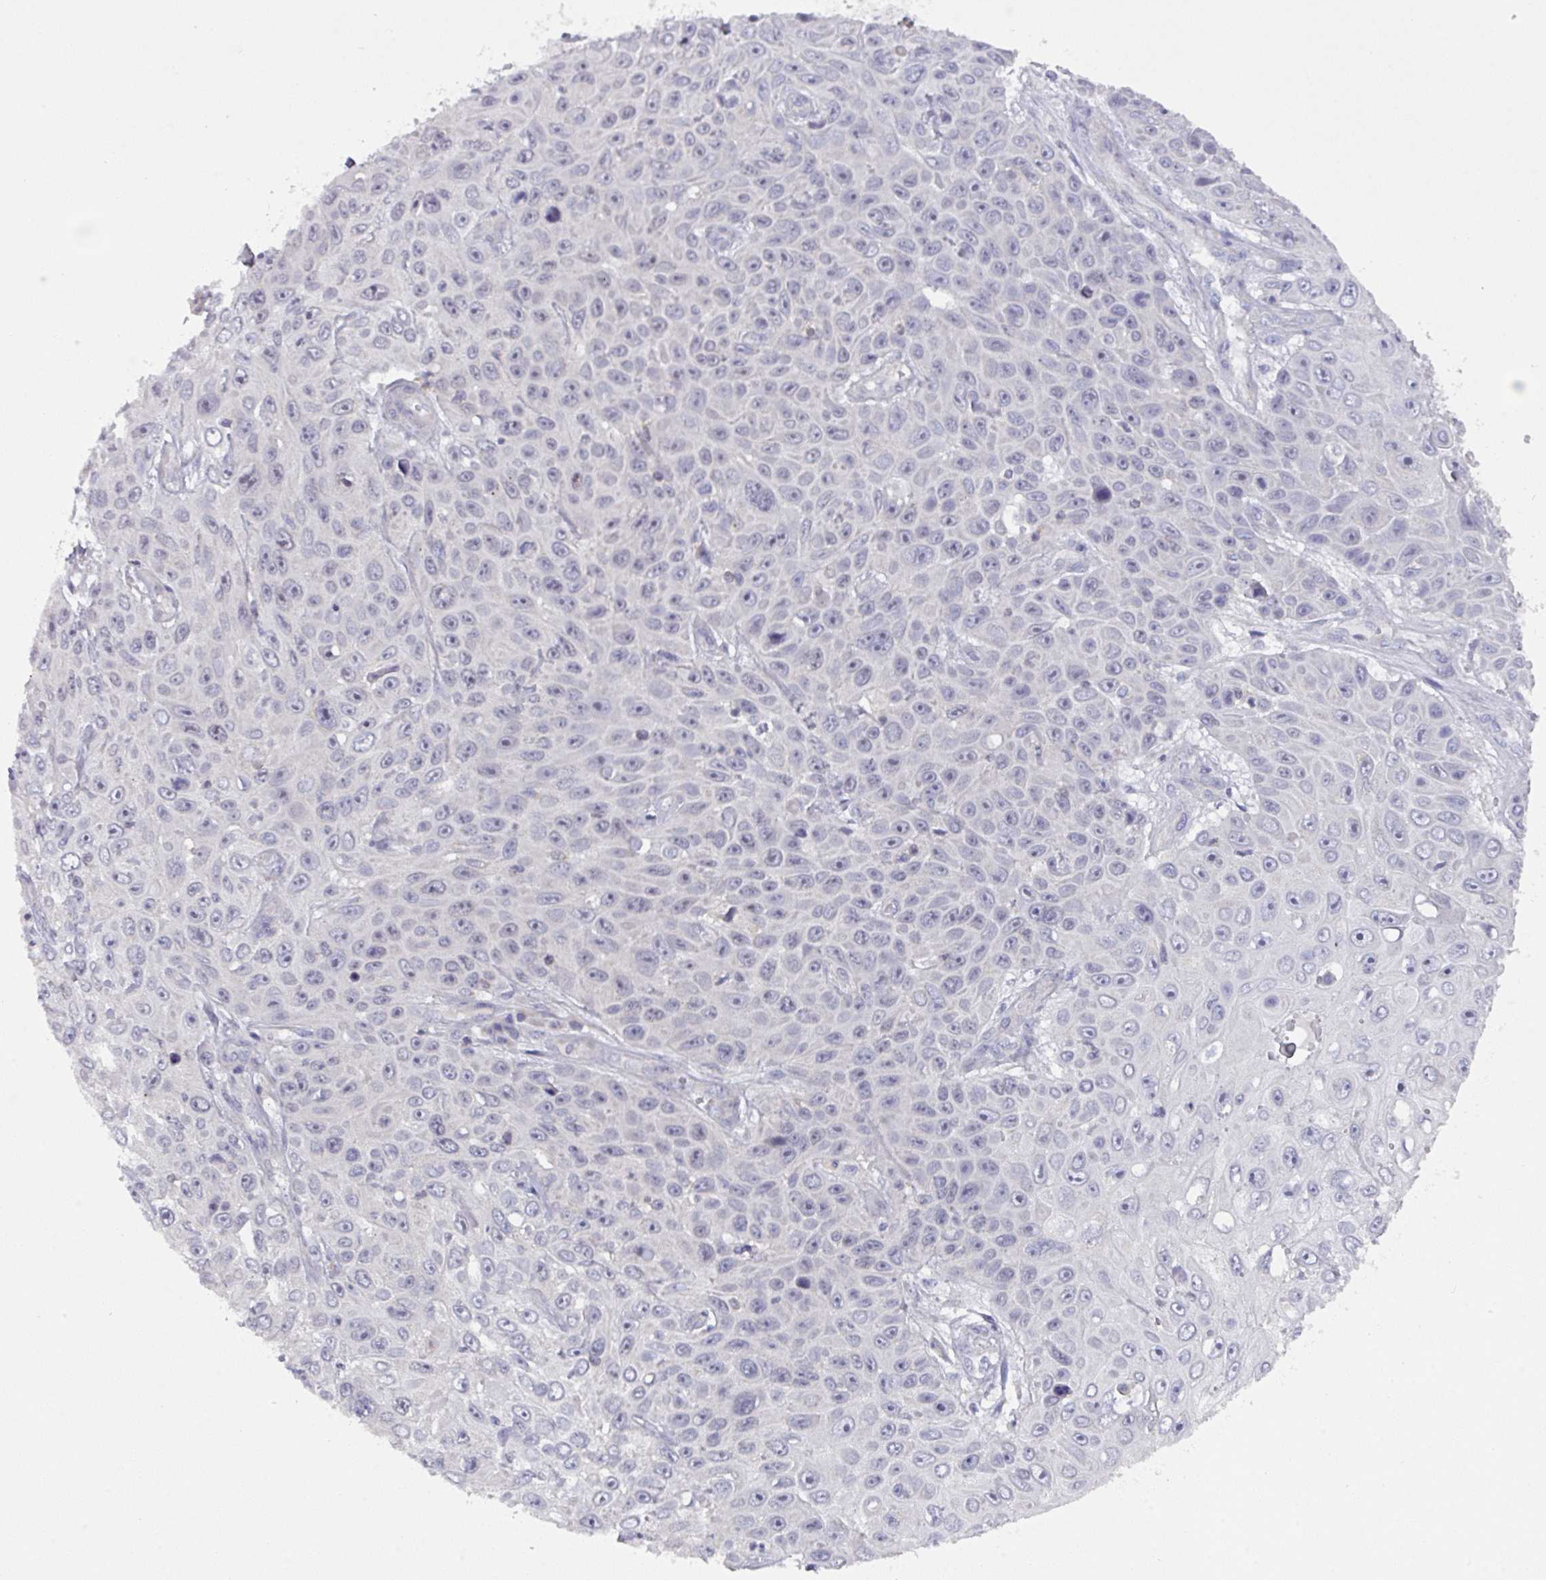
{"staining": {"intensity": "negative", "quantity": "none", "location": "none"}, "tissue": "skin cancer", "cell_type": "Tumor cells", "image_type": "cancer", "snomed": [{"axis": "morphology", "description": "Squamous cell carcinoma, NOS"}, {"axis": "topography", "description": "Skin"}], "caption": "This is a histopathology image of IHC staining of skin cancer, which shows no staining in tumor cells.", "gene": "DCAF12L2", "patient": {"sex": "male", "age": 82}}